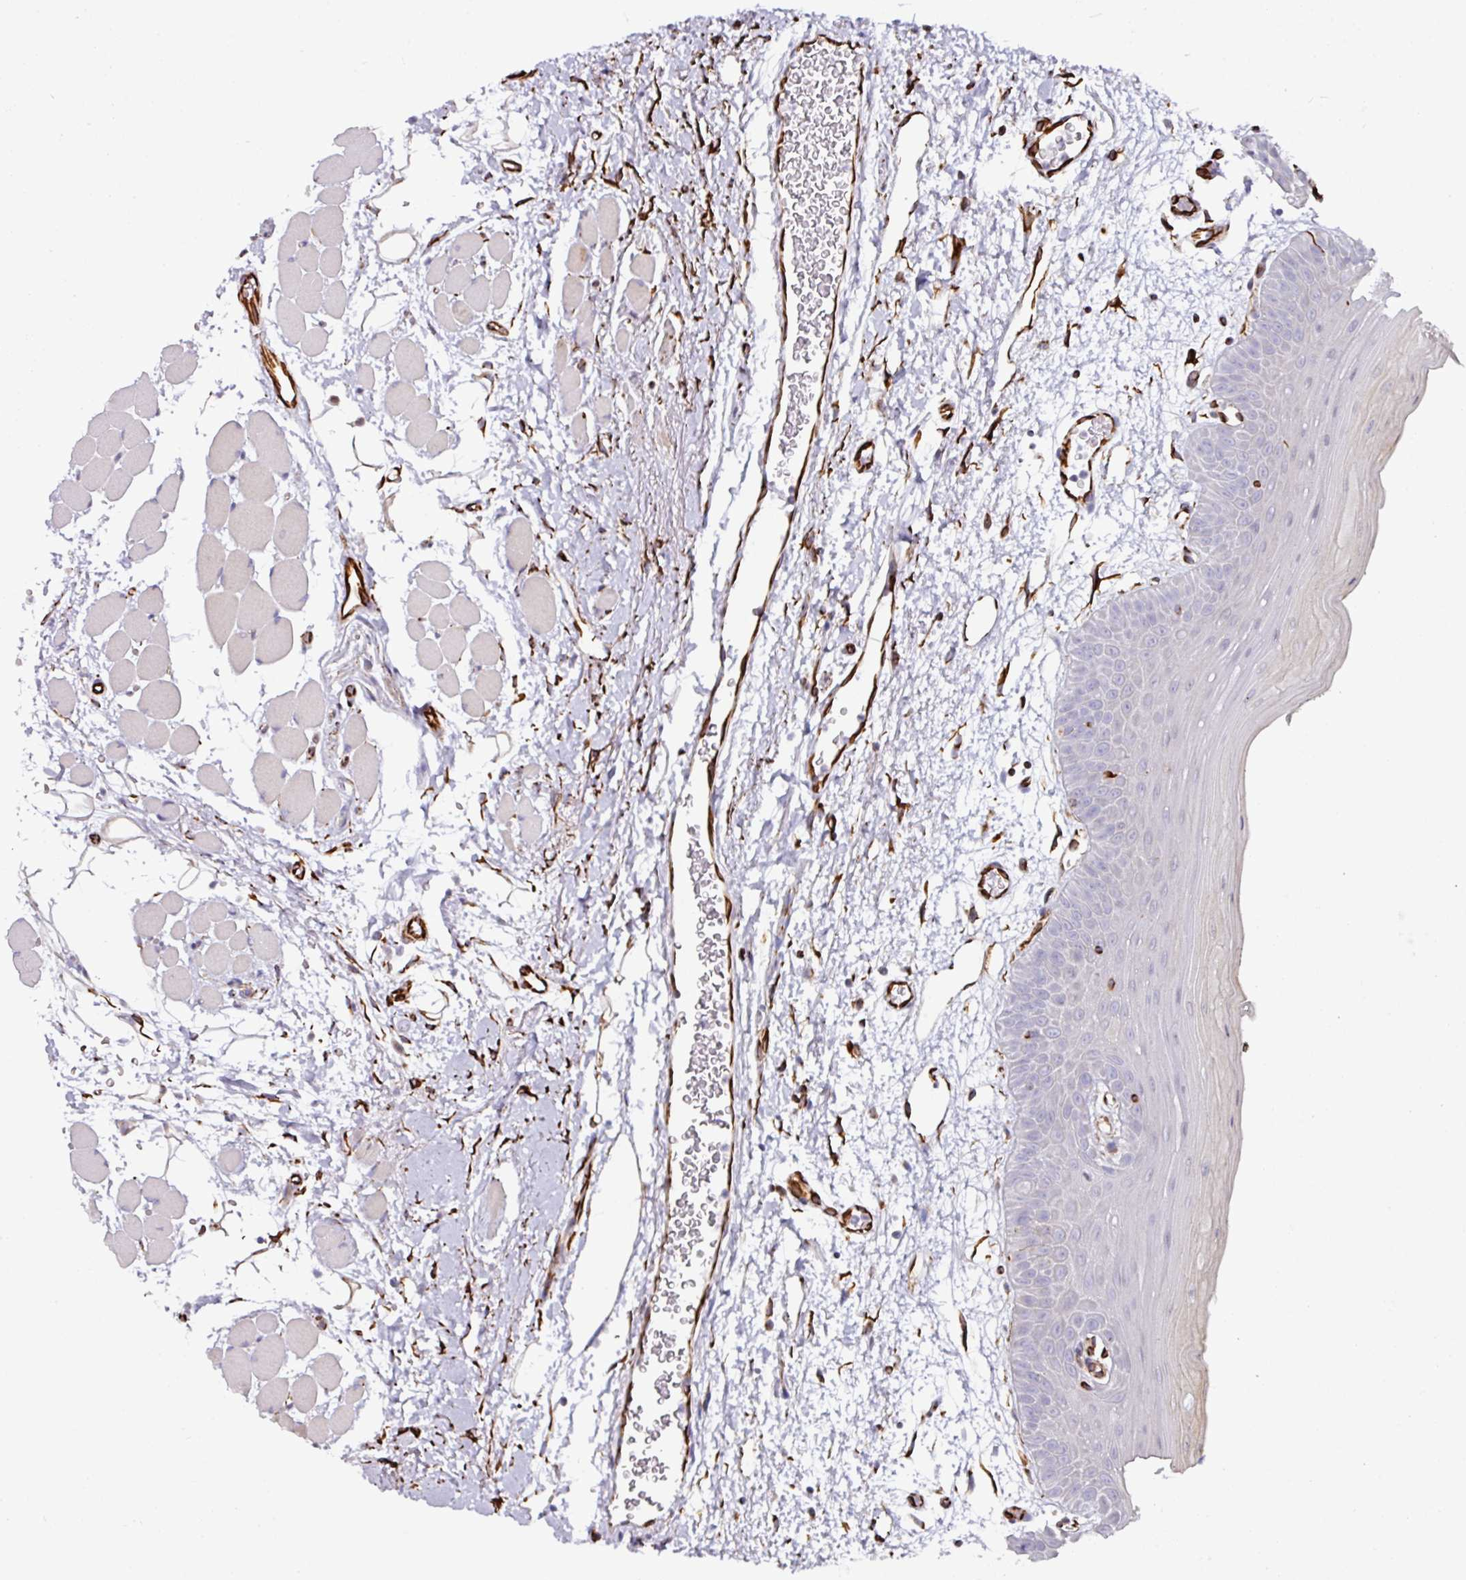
{"staining": {"intensity": "negative", "quantity": "none", "location": "none"}, "tissue": "oral mucosa", "cell_type": "Squamous epithelial cells", "image_type": "normal", "snomed": [{"axis": "morphology", "description": "Normal tissue, NOS"}, {"axis": "topography", "description": "Oral tissue"}, {"axis": "topography", "description": "Tounge, NOS"}], "caption": "Immunohistochemistry (IHC) photomicrograph of unremarkable oral mucosa stained for a protein (brown), which exhibits no positivity in squamous epithelial cells.", "gene": "TMPRSS9", "patient": {"sex": "female", "age": 59}}